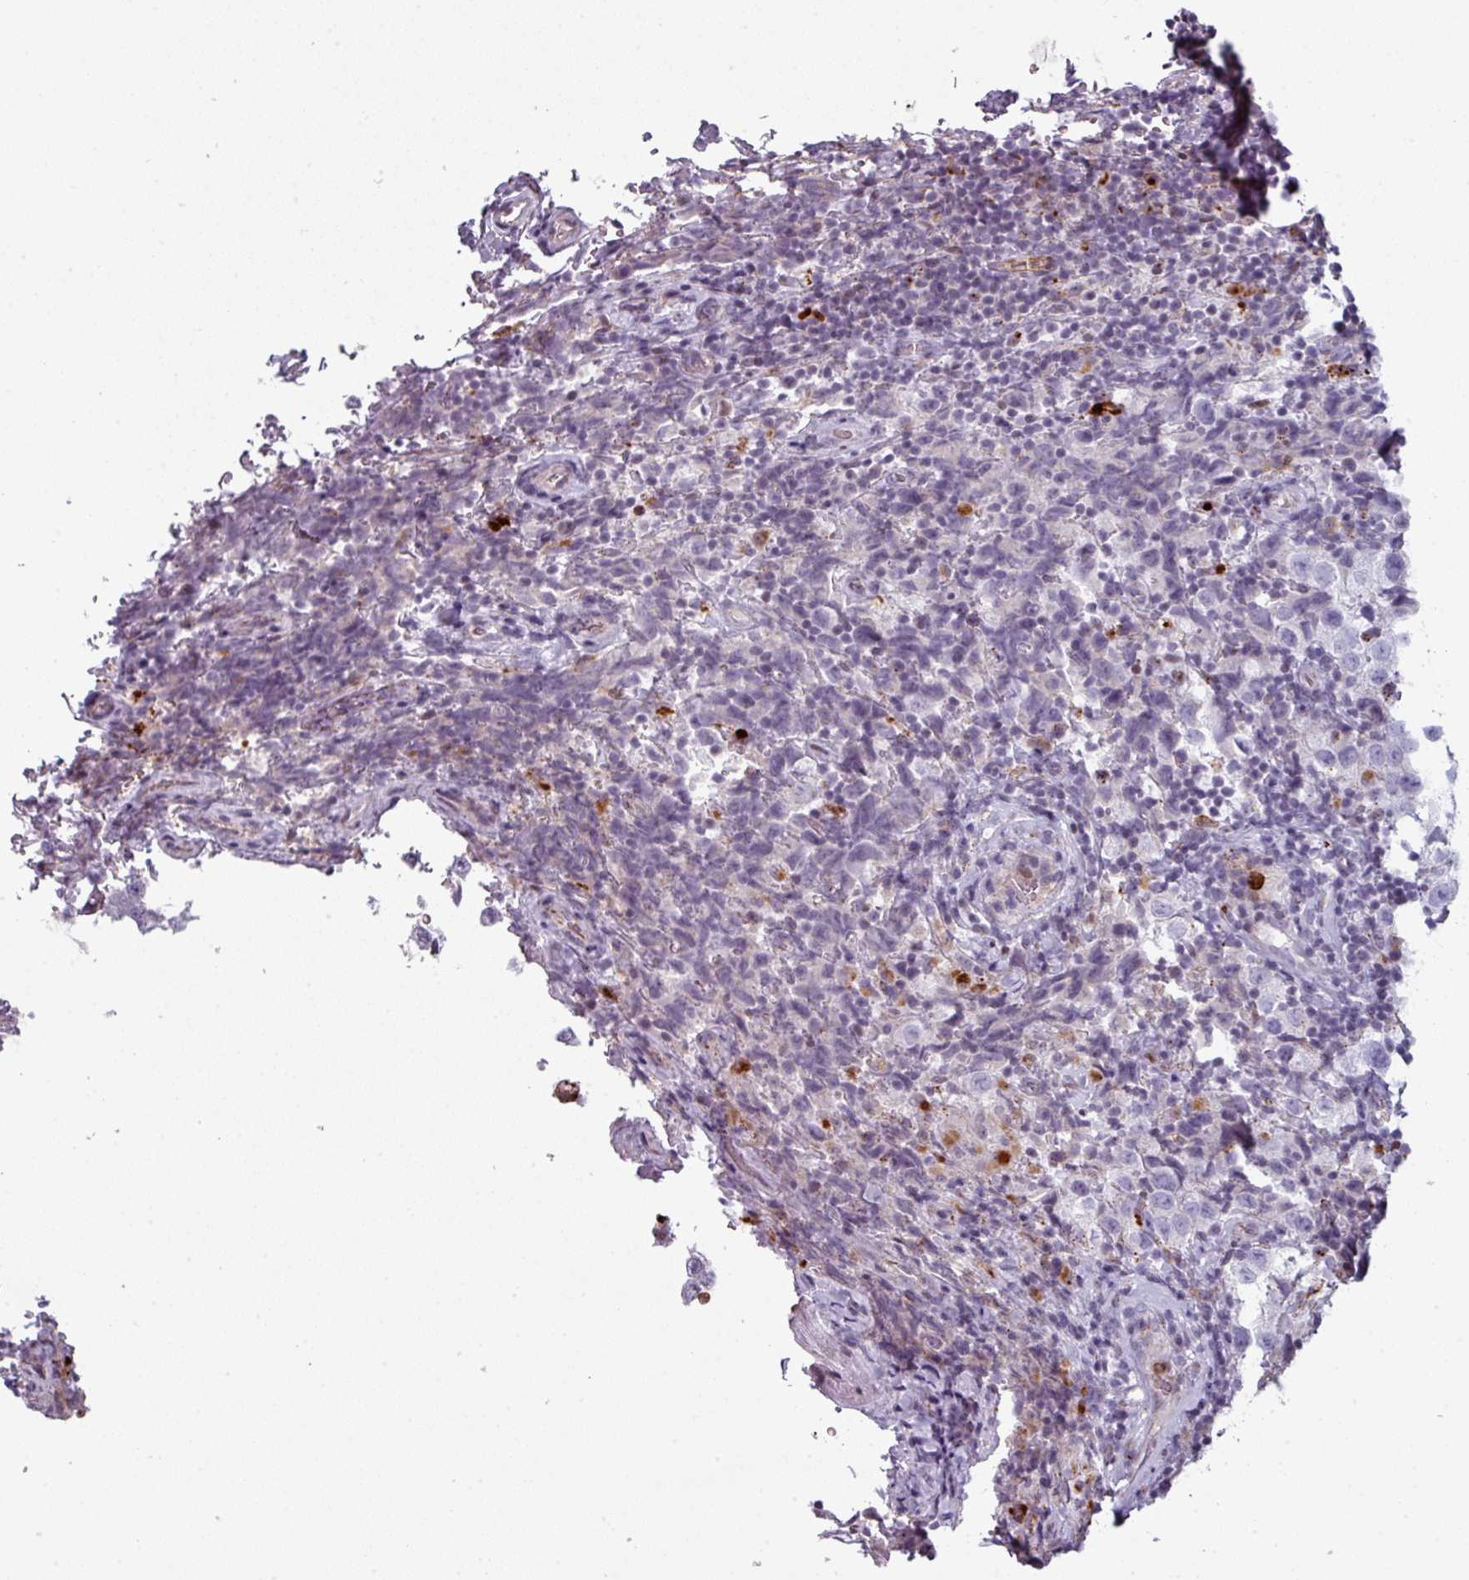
{"staining": {"intensity": "negative", "quantity": "none", "location": "none"}, "tissue": "testis cancer", "cell_type": "Tumor cells", "image_type": "cancer", "snomed": [{"axis": "morphology", "description": "Seminoma, NOS"}, {"axis": "morphology", "description": "Carcinoma, Embryonal, NOS"}, {"axis": "topography", "description": "Testis"}], "caption": "Embryonal carcinoma (testis) was stained to show a protein in brown. There is no significant expression in tumor cells. (Brightfield microscopy of DAB immunohistochemistry (IHC) at high magnification).", "gene": "TMEFF1", "patient": {"sex": "male", "age": 41}}